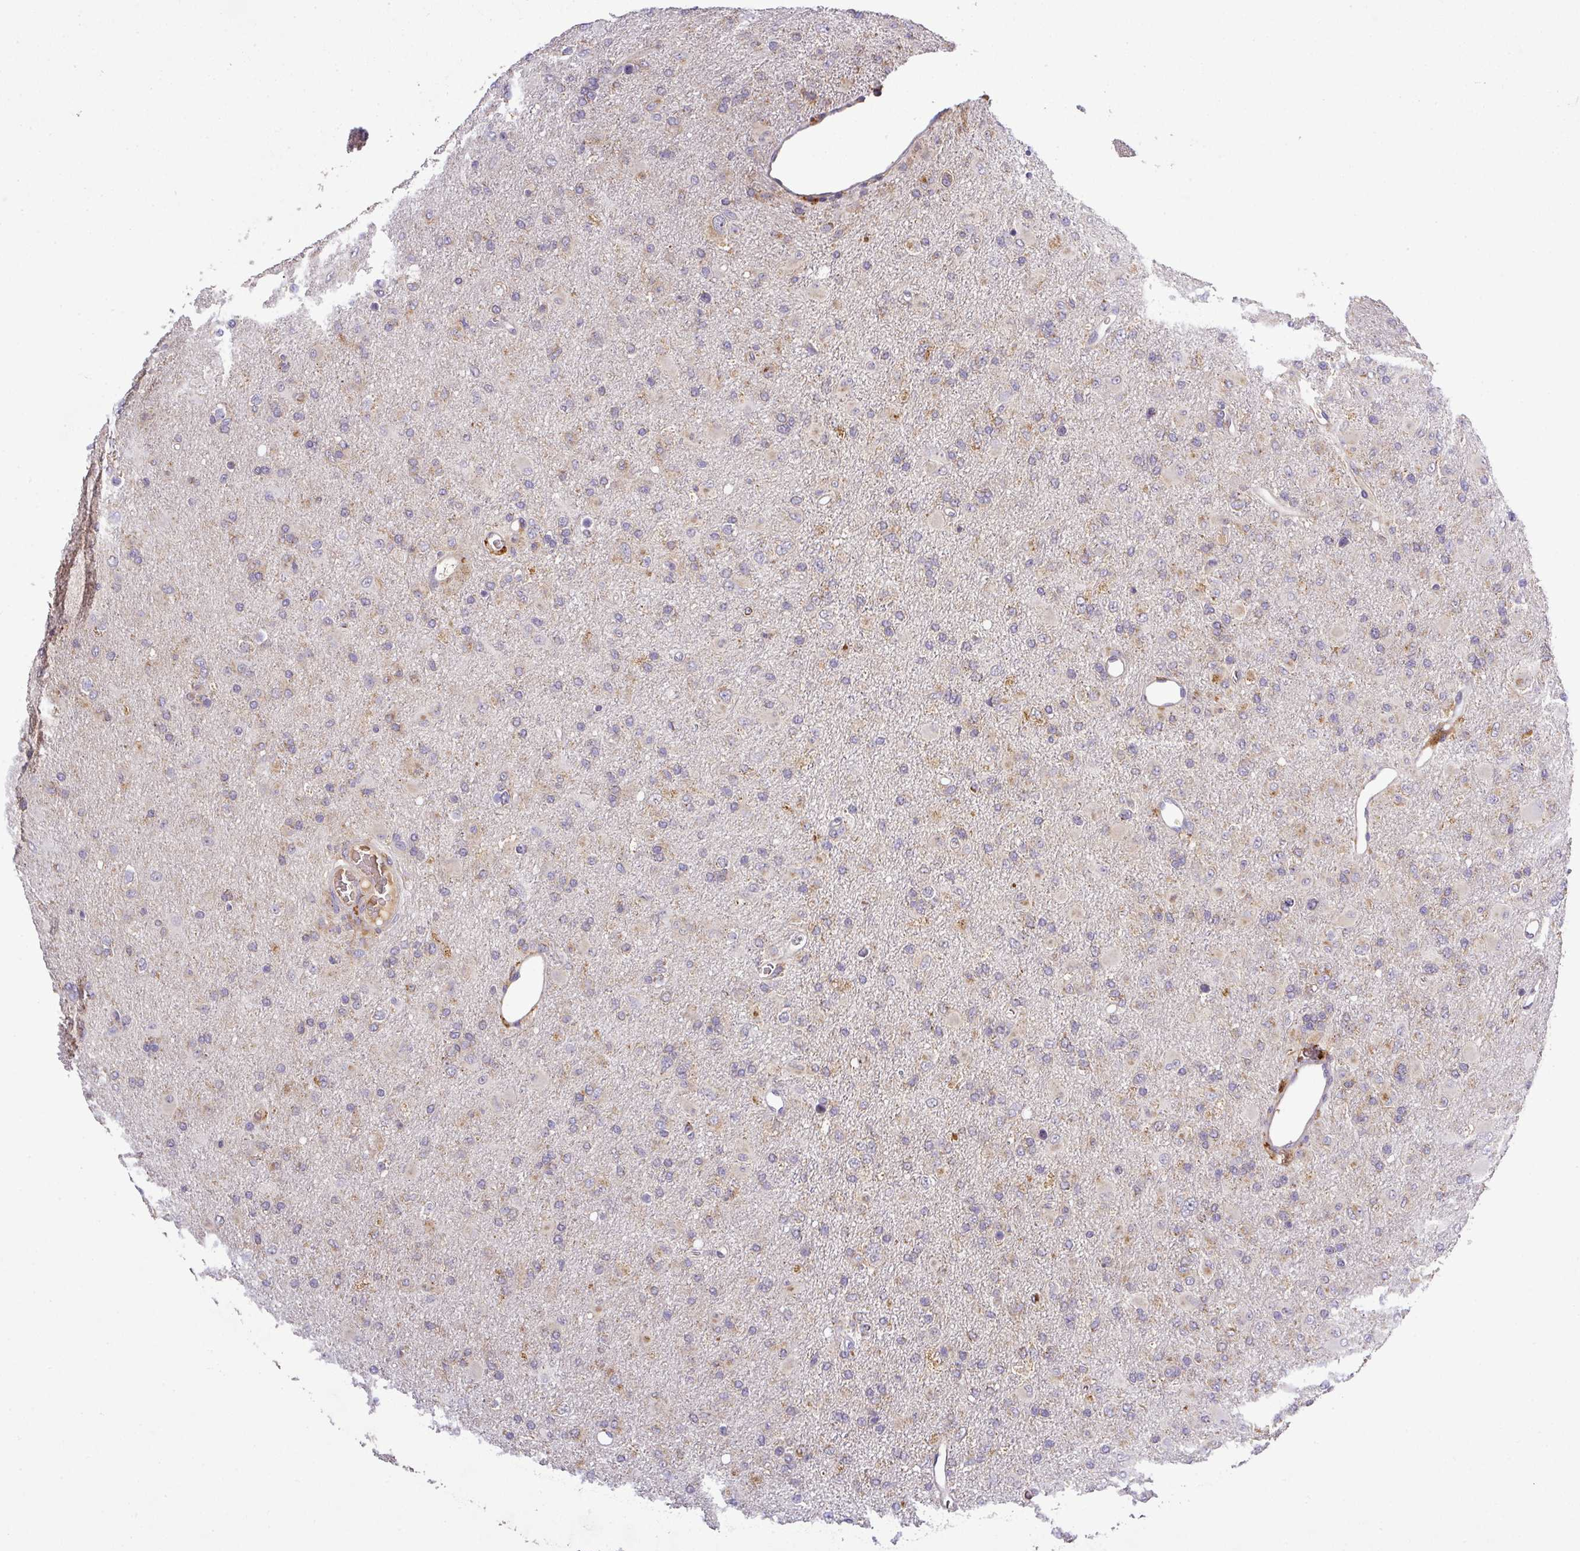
{"staining": {"intensity": "moderate", "quantity": "25%-75%", "location": "cytoplasmic/membranous"}, "tissue": "glioma", "cell_type": "Tumor cells", "image_type": "cancer", "snomed": [{"axis": "morphology", "description": "Glioma, malignant, Low grade"}, {"axis": "topography", "description": "Brain"}], "caption": "A brown stain labels moderate cytoplasmic/membranous expression of a protein in low-grade glioma (malignant) tumor cells.", "gene": "ZNF513", "patient": {"sex": "male", "age": 65}}